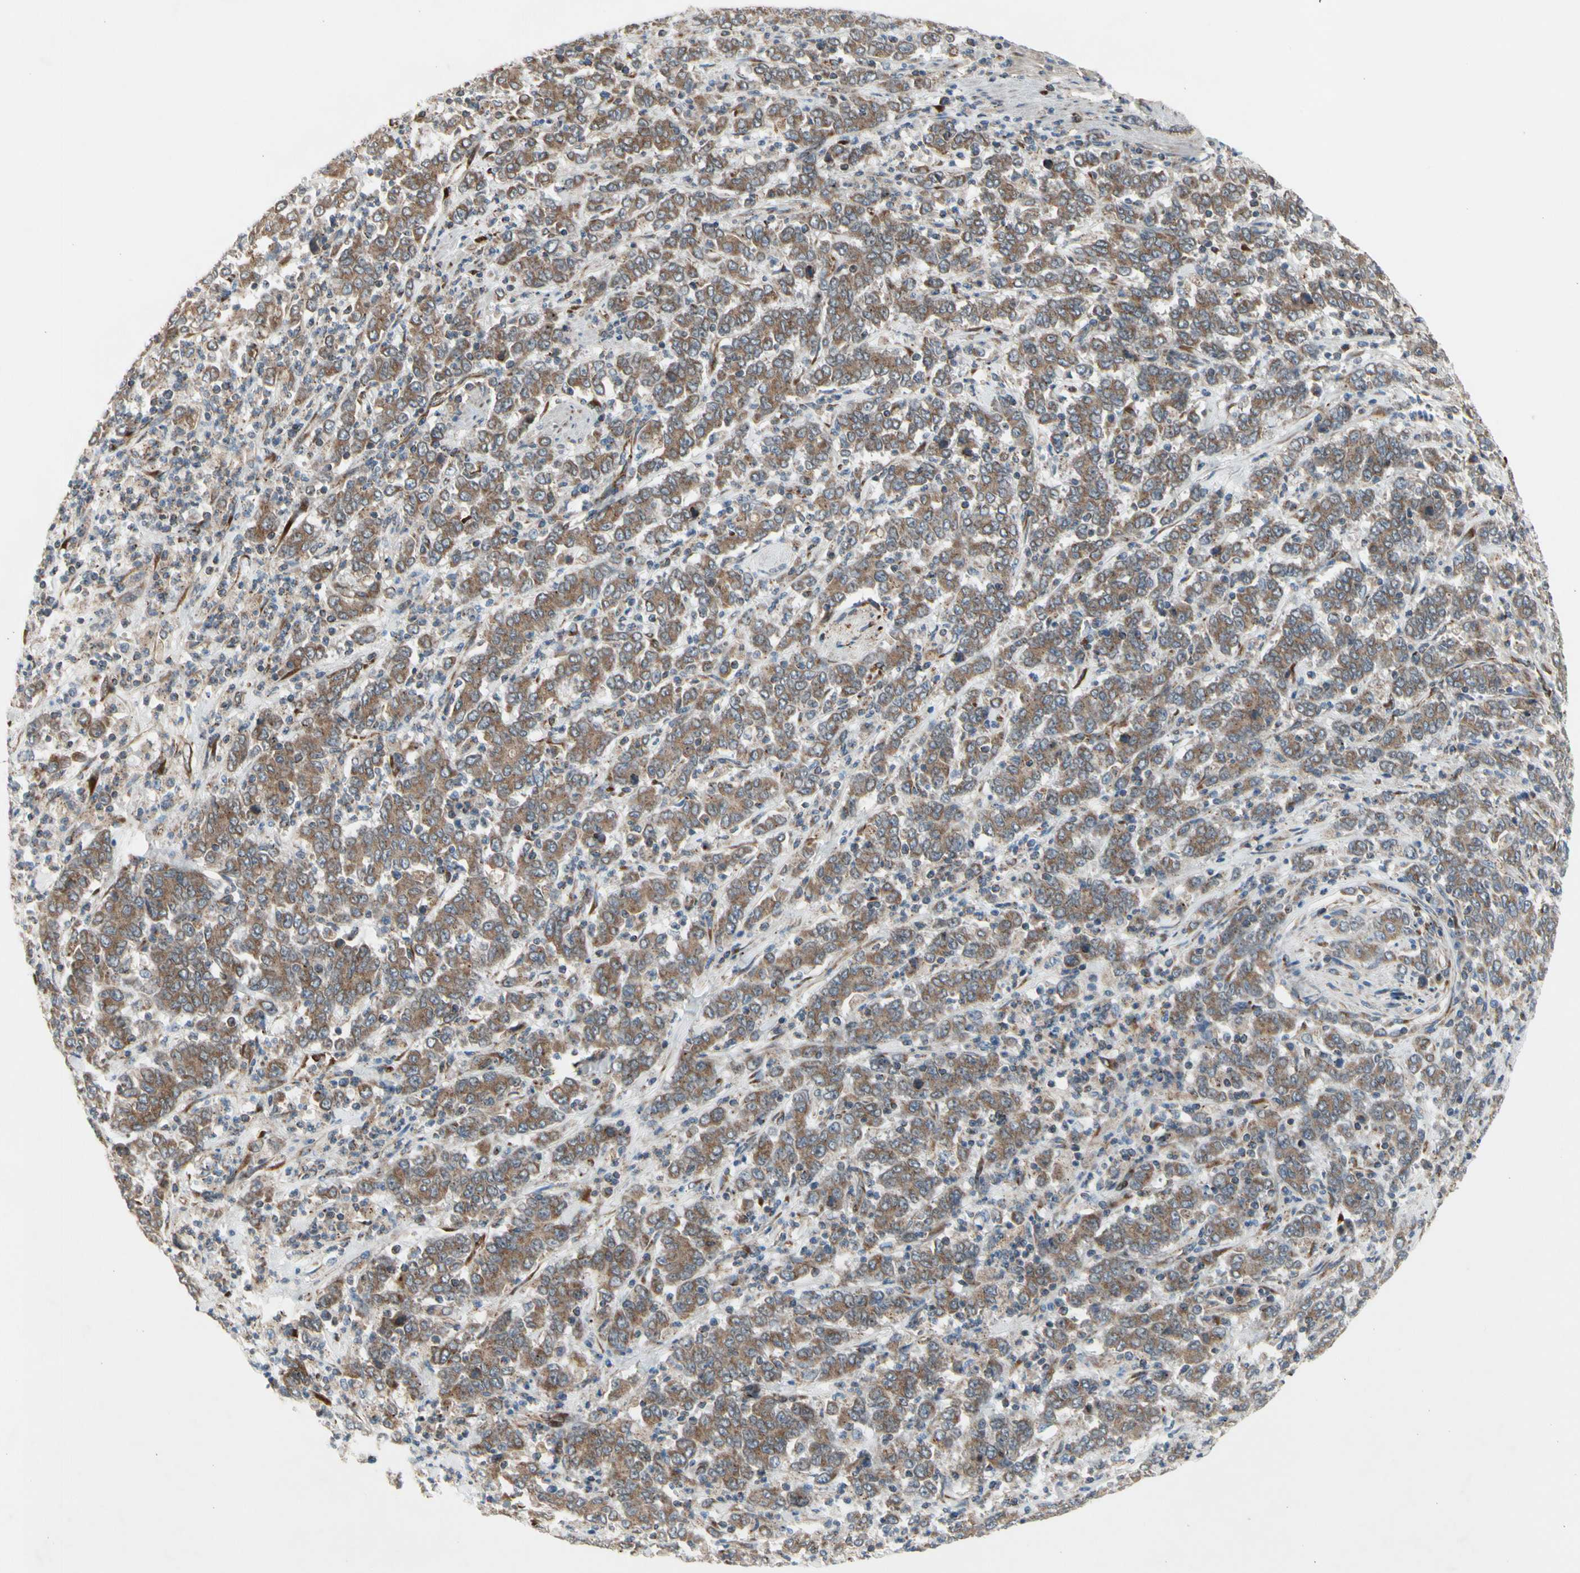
{"staining": {"intensity": "moderate", "quantity": ">75%", "location": "cytoplasmic/membranous"}, "tissue": "stomach cancer", "cell_type": "Tumor cells", "image_type": "cancer", "snomed": [{"axis": "morphology", "description": "Adenocarcinoma, NOS"}, {"axis": "topography", "description": "Stomach, lower"}], "caption": "Brown immunohistochemical staining in human adenocarcinoma (stomach) shows moderate cytoplasmic/membranous staining in about >75% of tumor cells. (DAB = brown stain, brightfield microscopy at high magnification).", "gene": "SLC39A9", "patient": {"sex": "female", "age": 71}}